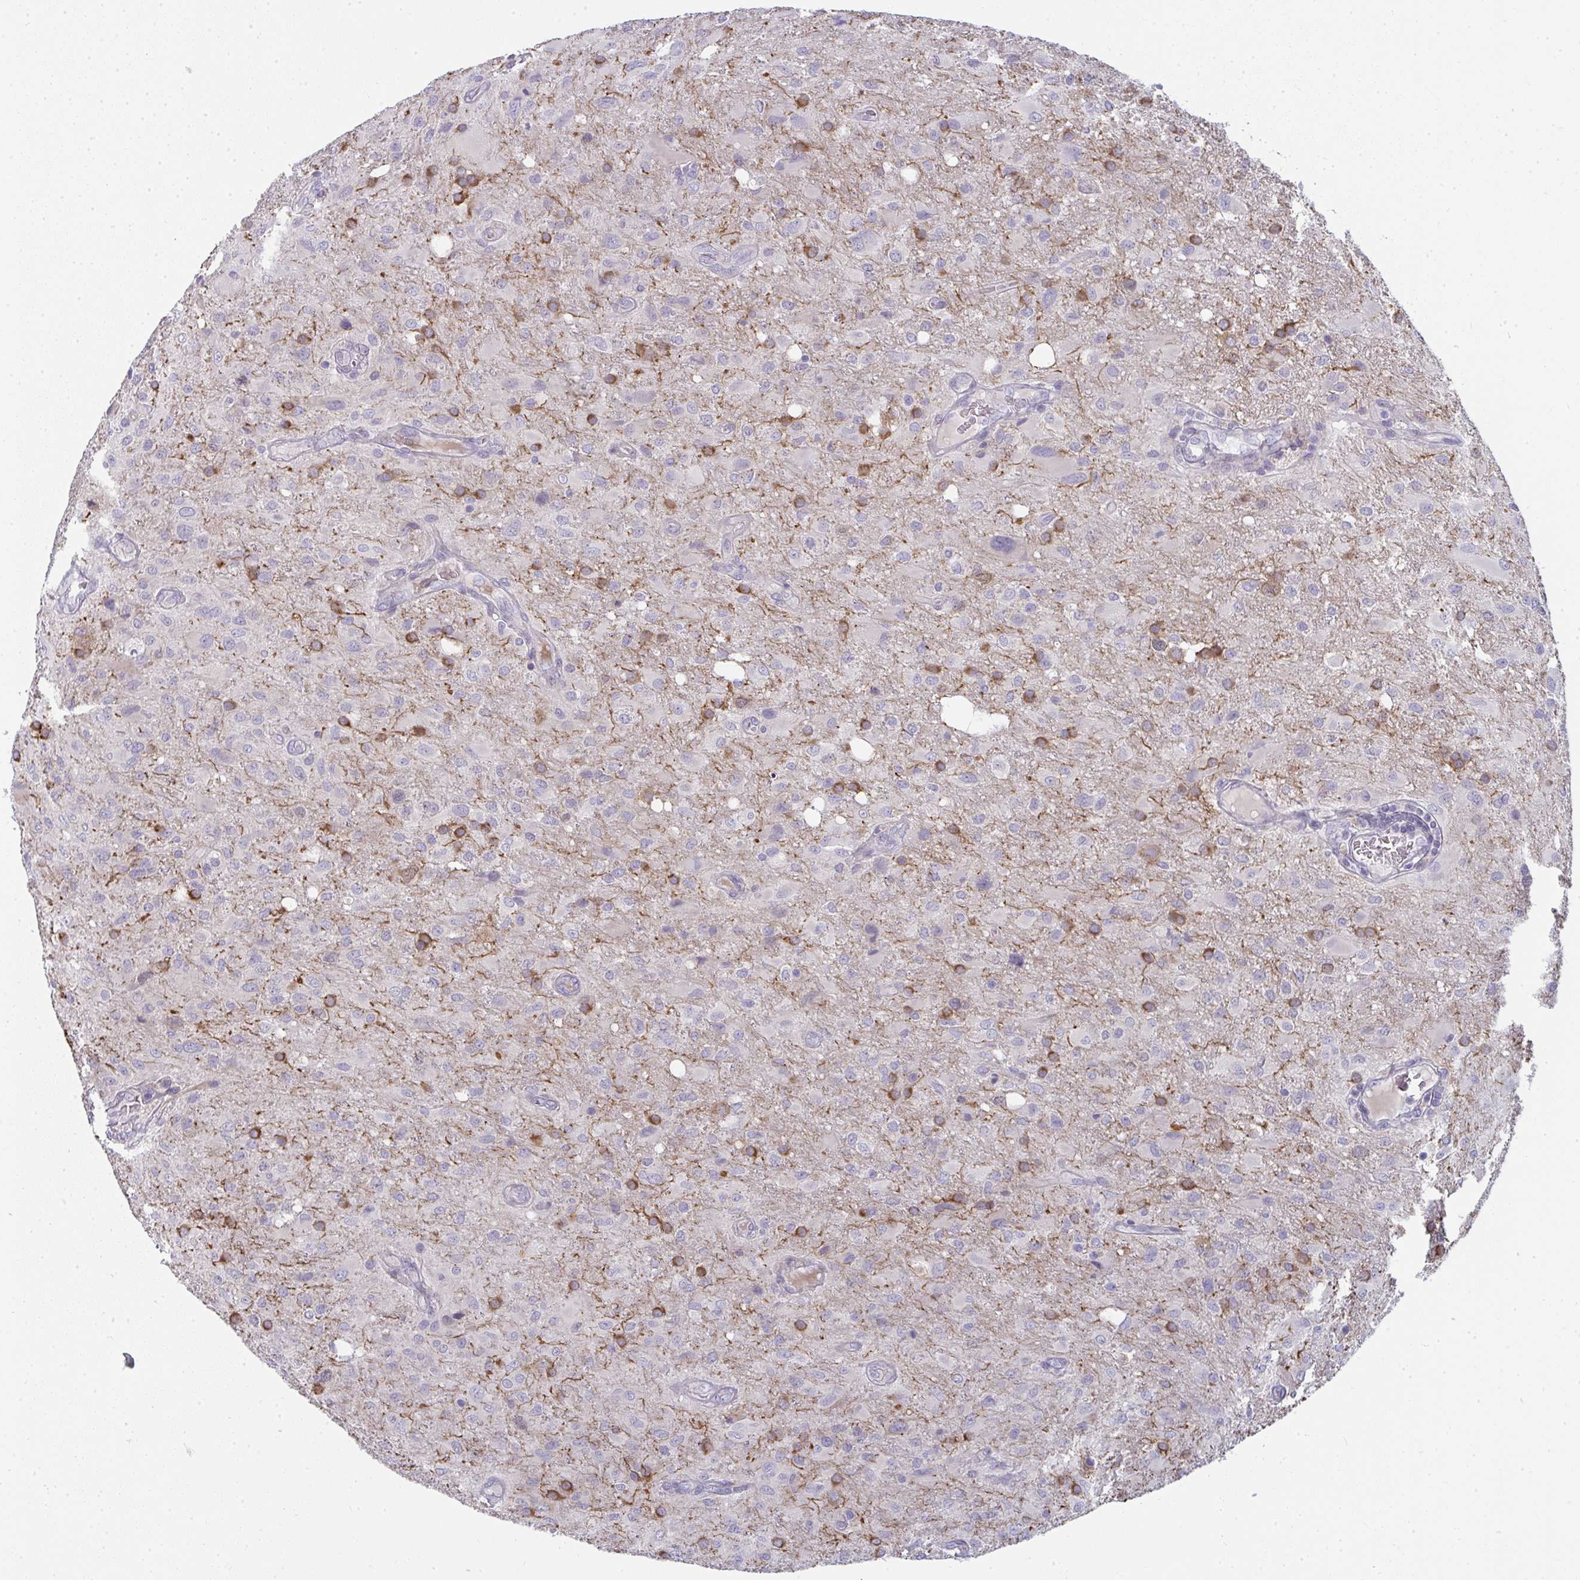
{"staining": {"intensity": "negative", "quantity": "none", "location": "none"}, "tissue": "glioma", "cell_type": "Tumor cells", "image_type": "cancer", "snomed": [{"axis": "morphology", "description": "Glioma, malignant, High grade"}, {"axis": "topography", "description": "Brain"}], "caption": "IHC of human high-grade glioma (malignant) shows no positivity in tumor cells. (Brightfield microscopy of DAB (3,3'-diaminobenzidine) immunohistochemistry (IHC) at high magnification).", "gene": "SHB", "patient": {"sex": "male", "age": 53}}